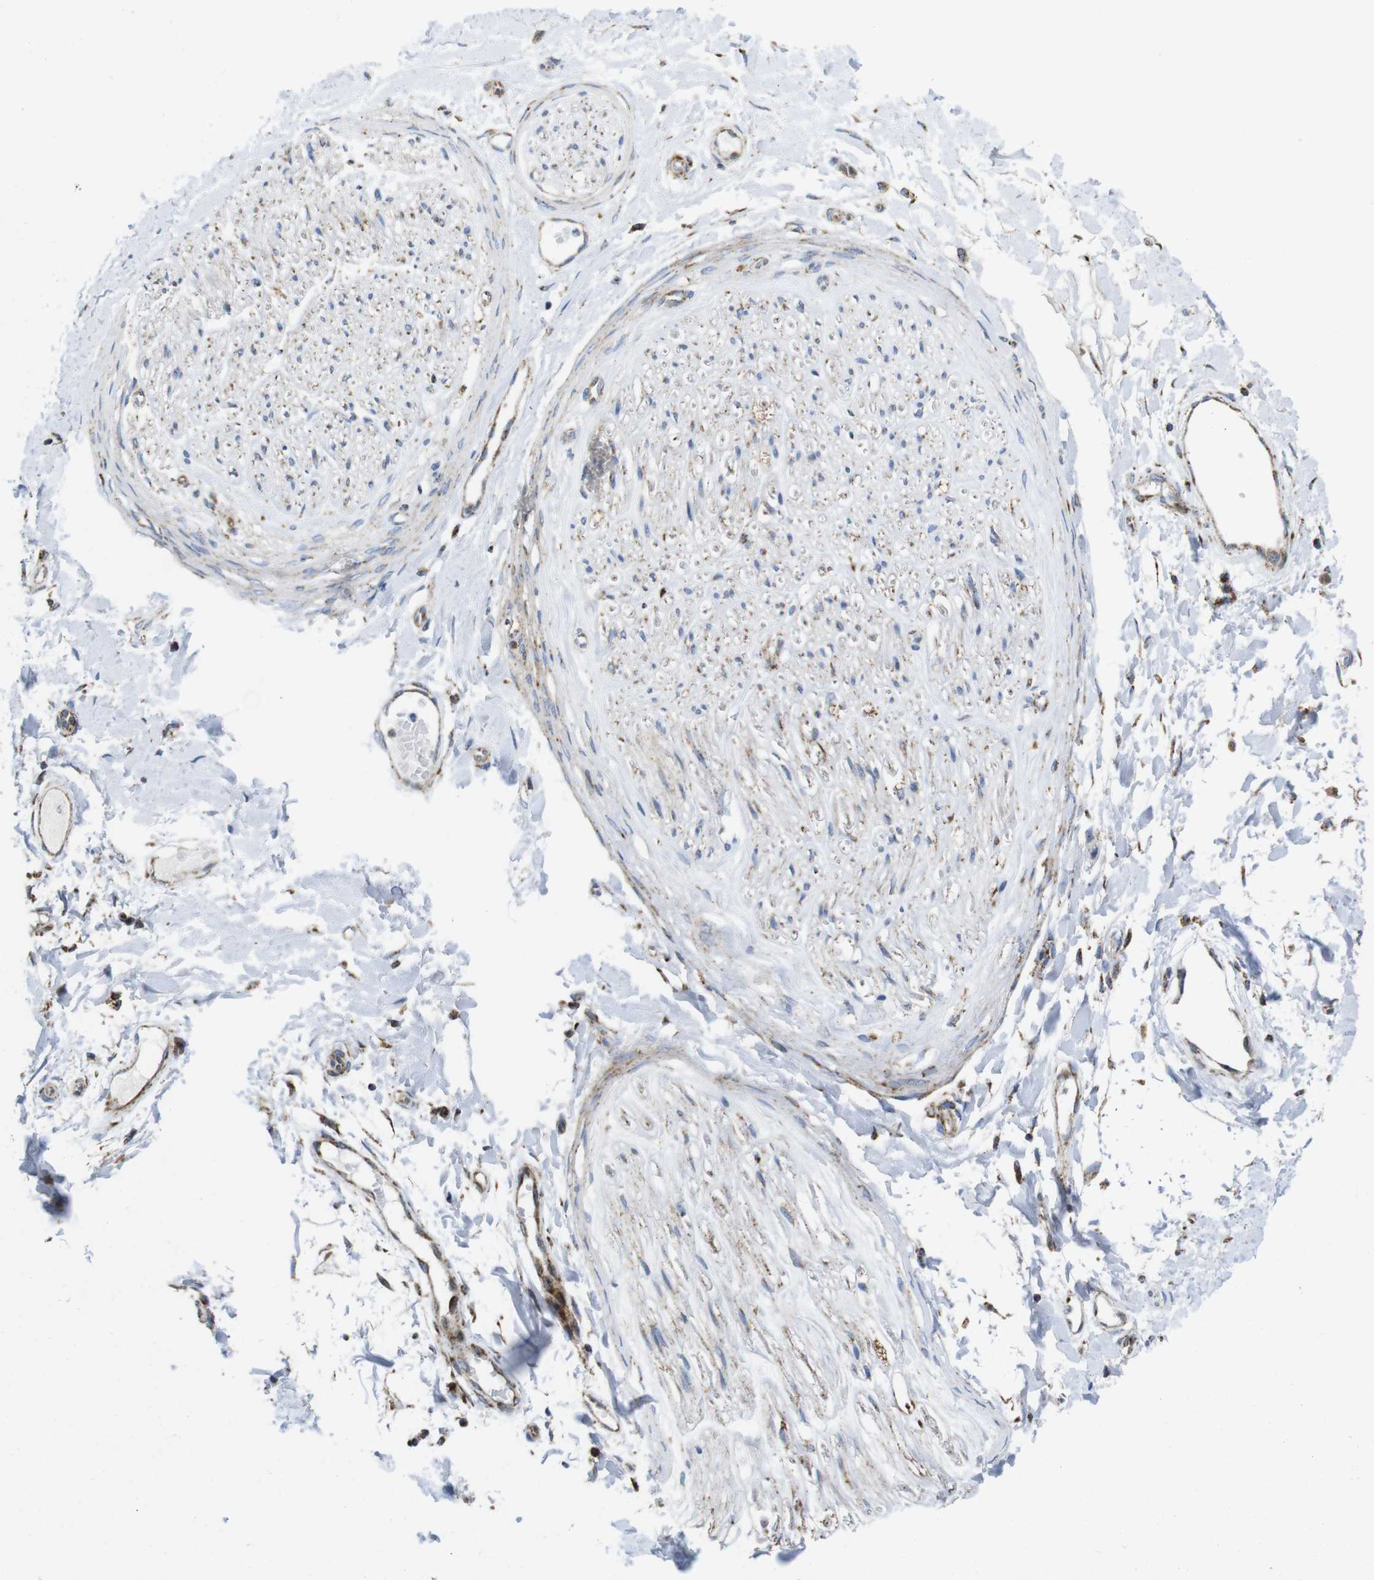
{"staining": {"intensity": "strong", "quantity": "25%-75%", "location": "cytoplasmic/membranous"}, "tissue": "adipose tissue", "cell_type": "Adipocytes", "image_type": "normal", "snomed": [{"axis": "morphology", "description": "Normal tissue, NOS"}, {"axis": "morphology", "description": "Squamous cell carcinoma, NOS"}, {"axis": "topography", "description": "Skin"}, {"axis": "topography", "description": "Peripheral nerve tissue"}], "caption": "A histopathology image of adipose tissue stained for a protein shows strong cytoplasmic/membranous brown staining in adipocytes.", "gene": "TMEM192", "patient": {"sex": "male", "age": 83}}